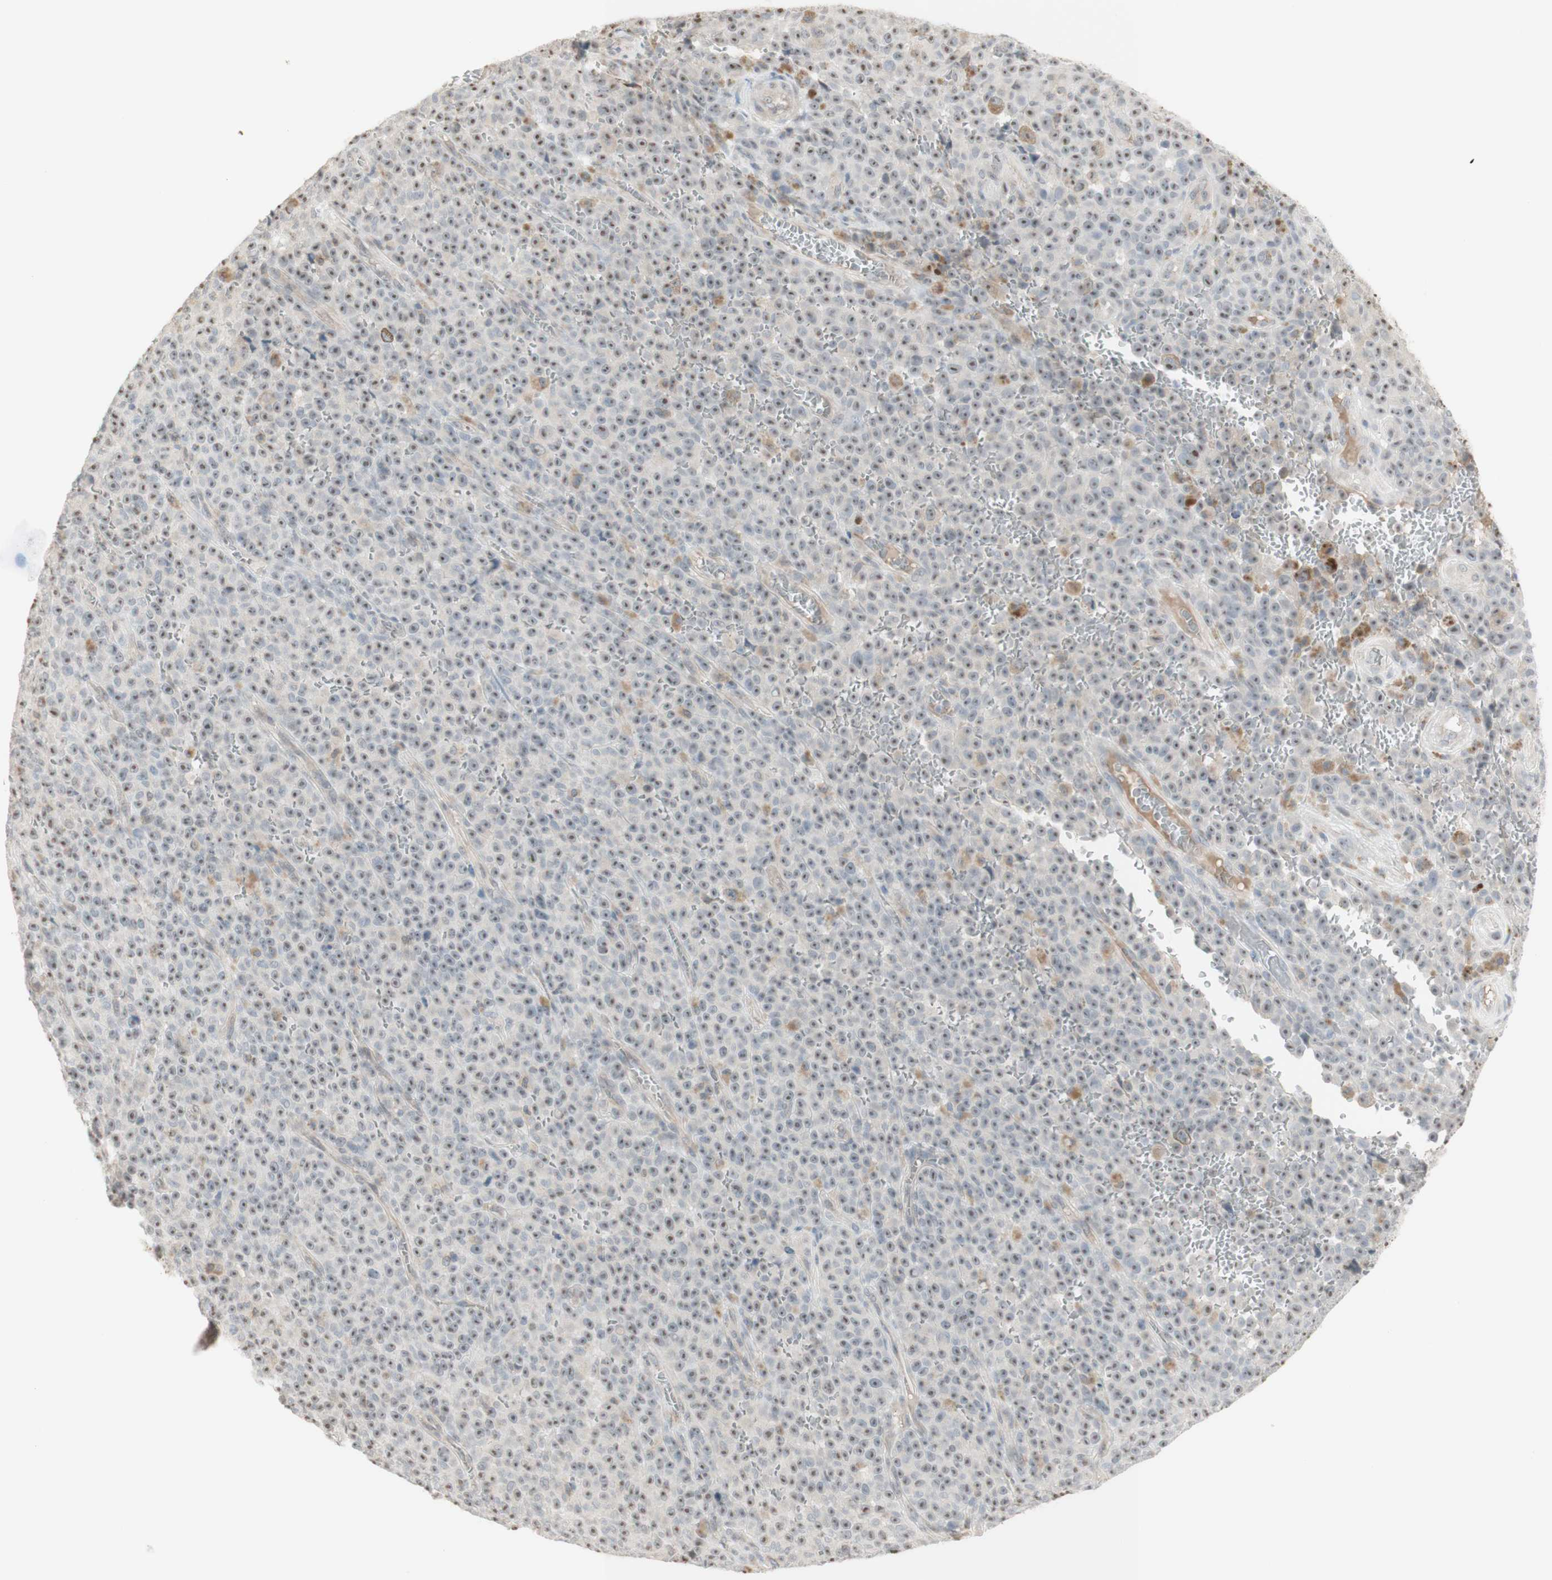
{"staining": {"intensity": "weak", "quantity": ">75%", "location": "nuclear"}, "tissue": "melanoma", "cell_type": "Tumor cells", "image_type": "cancer", "snomed": [{"axis": "morphology", "description": "Malignant melanoma, NOS"}, {"axis": "topography", "description": "Skin"}], "caption": "About >75% of tumor cells in malignant melanoma demonstrate weak nuclear protein positivity as visualized by brown immunohistochemical staining.", "gene": "PLCD4", "patient": {"sex": "female", "age": 82}}